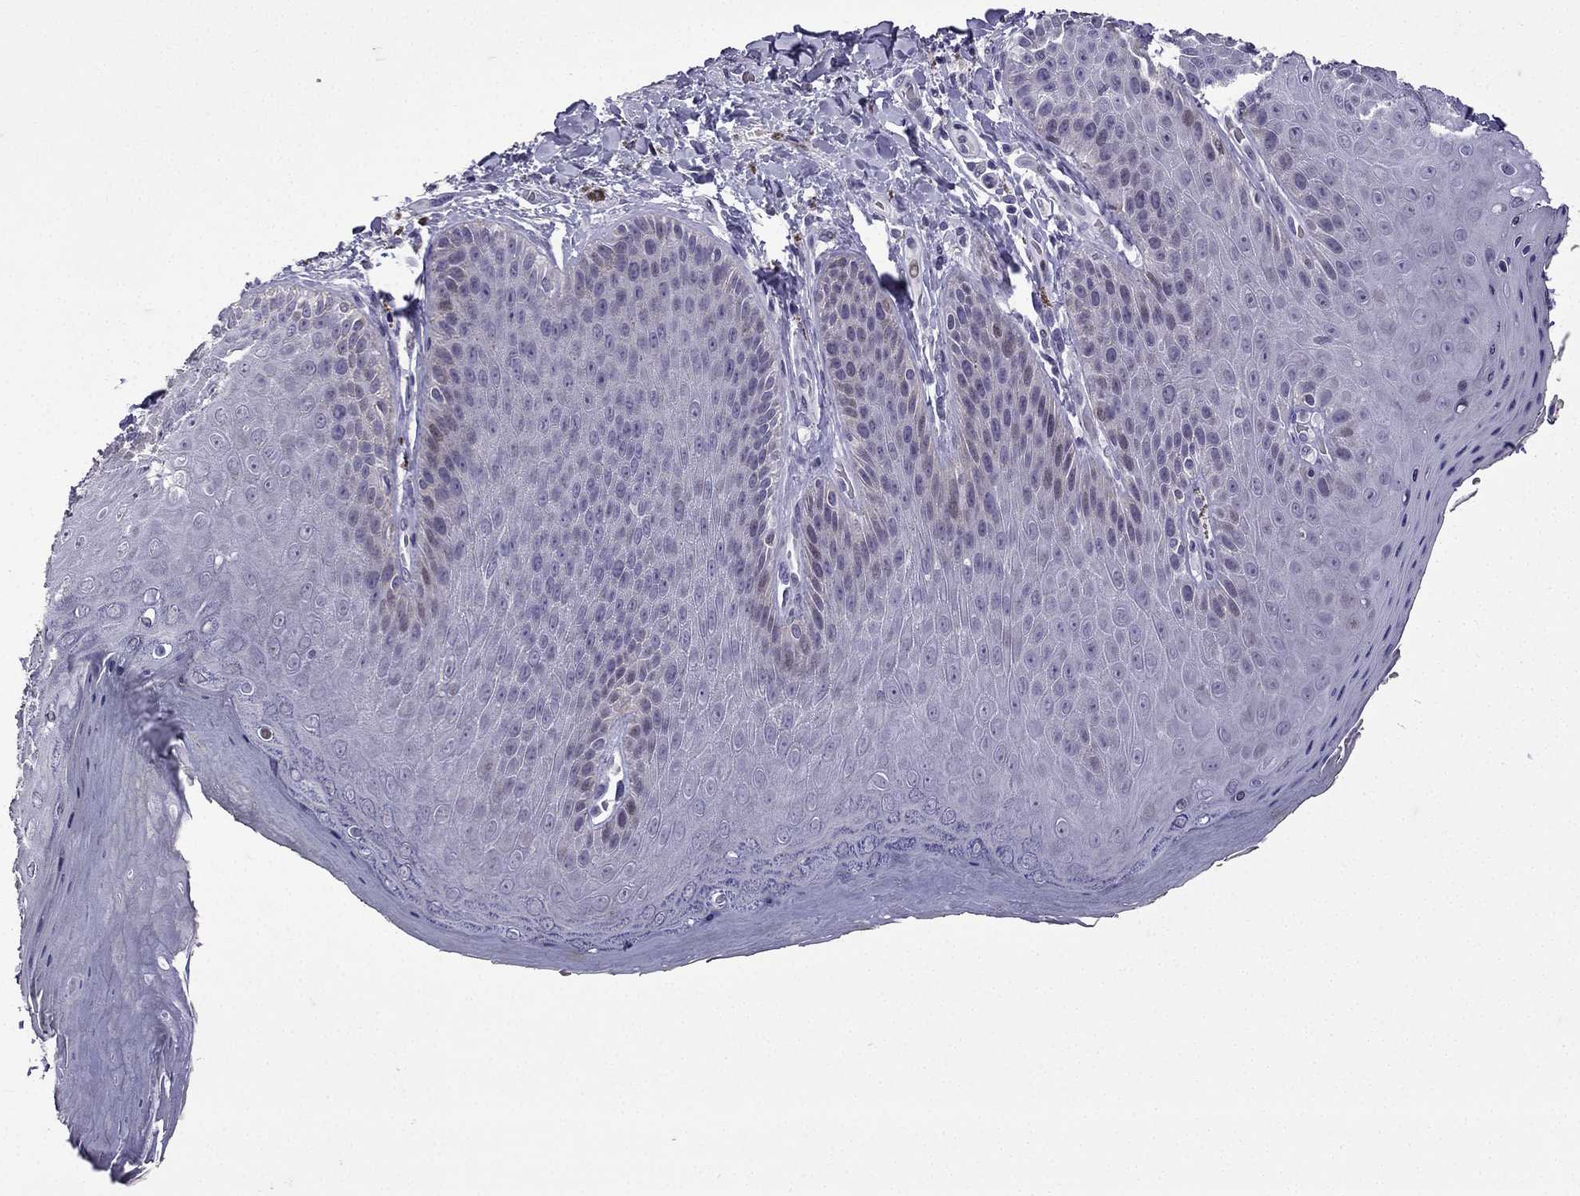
{"staining": {"intensity": "weak", "quantity": "<25%", "location": "nuclear"}, "tissue": "skin", "cell_type": "Epidermal cells", "image_type": "normal", "snomed": [{"axis": "morphology", "description": "Normal tissue, NOS"}, {"axis": "topography", "description": "Anal"}], "caption": "Immunohistochemistry (IHC) of normal skin shows no staining in epidermal cells.", "gene": "TTN", "patient": {"sex": "male", "age": 53}}